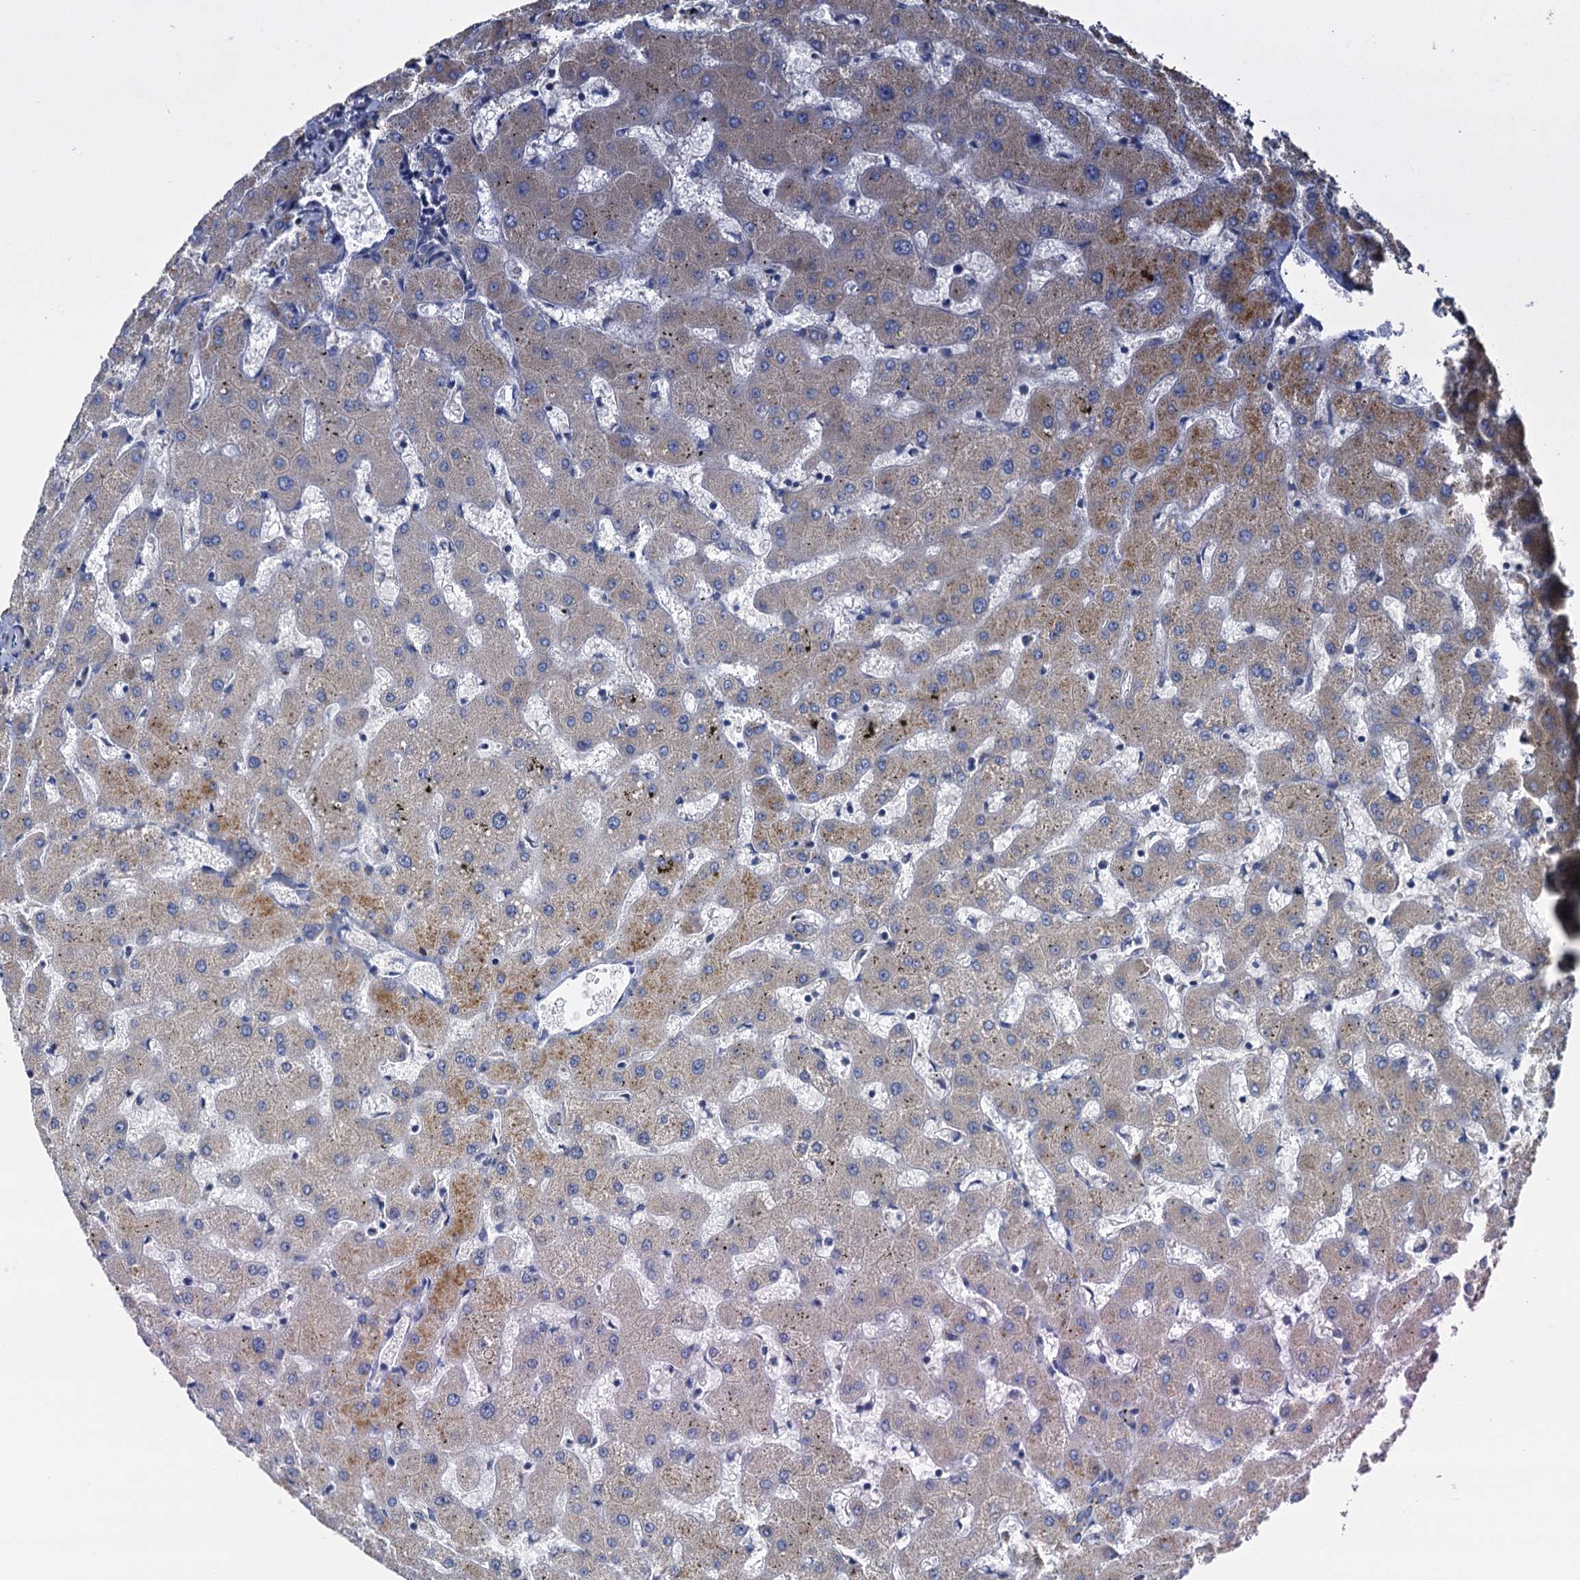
{"staining": {"intensity": "negative", "quantity": "none", "location": "none"}, "tissue": "liver", "cell_type": "Cholangiocytes", "image_type": "normal", "snomed": [{"axis": "morphology", "description": "Normal tissue, NOS"}, {"axis": "topography", "description": "Liver"}], "caption": "Liver stained for a protein using immunohistochemistry (IHC) demonstrates no expression cholangiocytes.", "gene": "NKAPD1", "patient": {"sex": "female", "age": 63}}